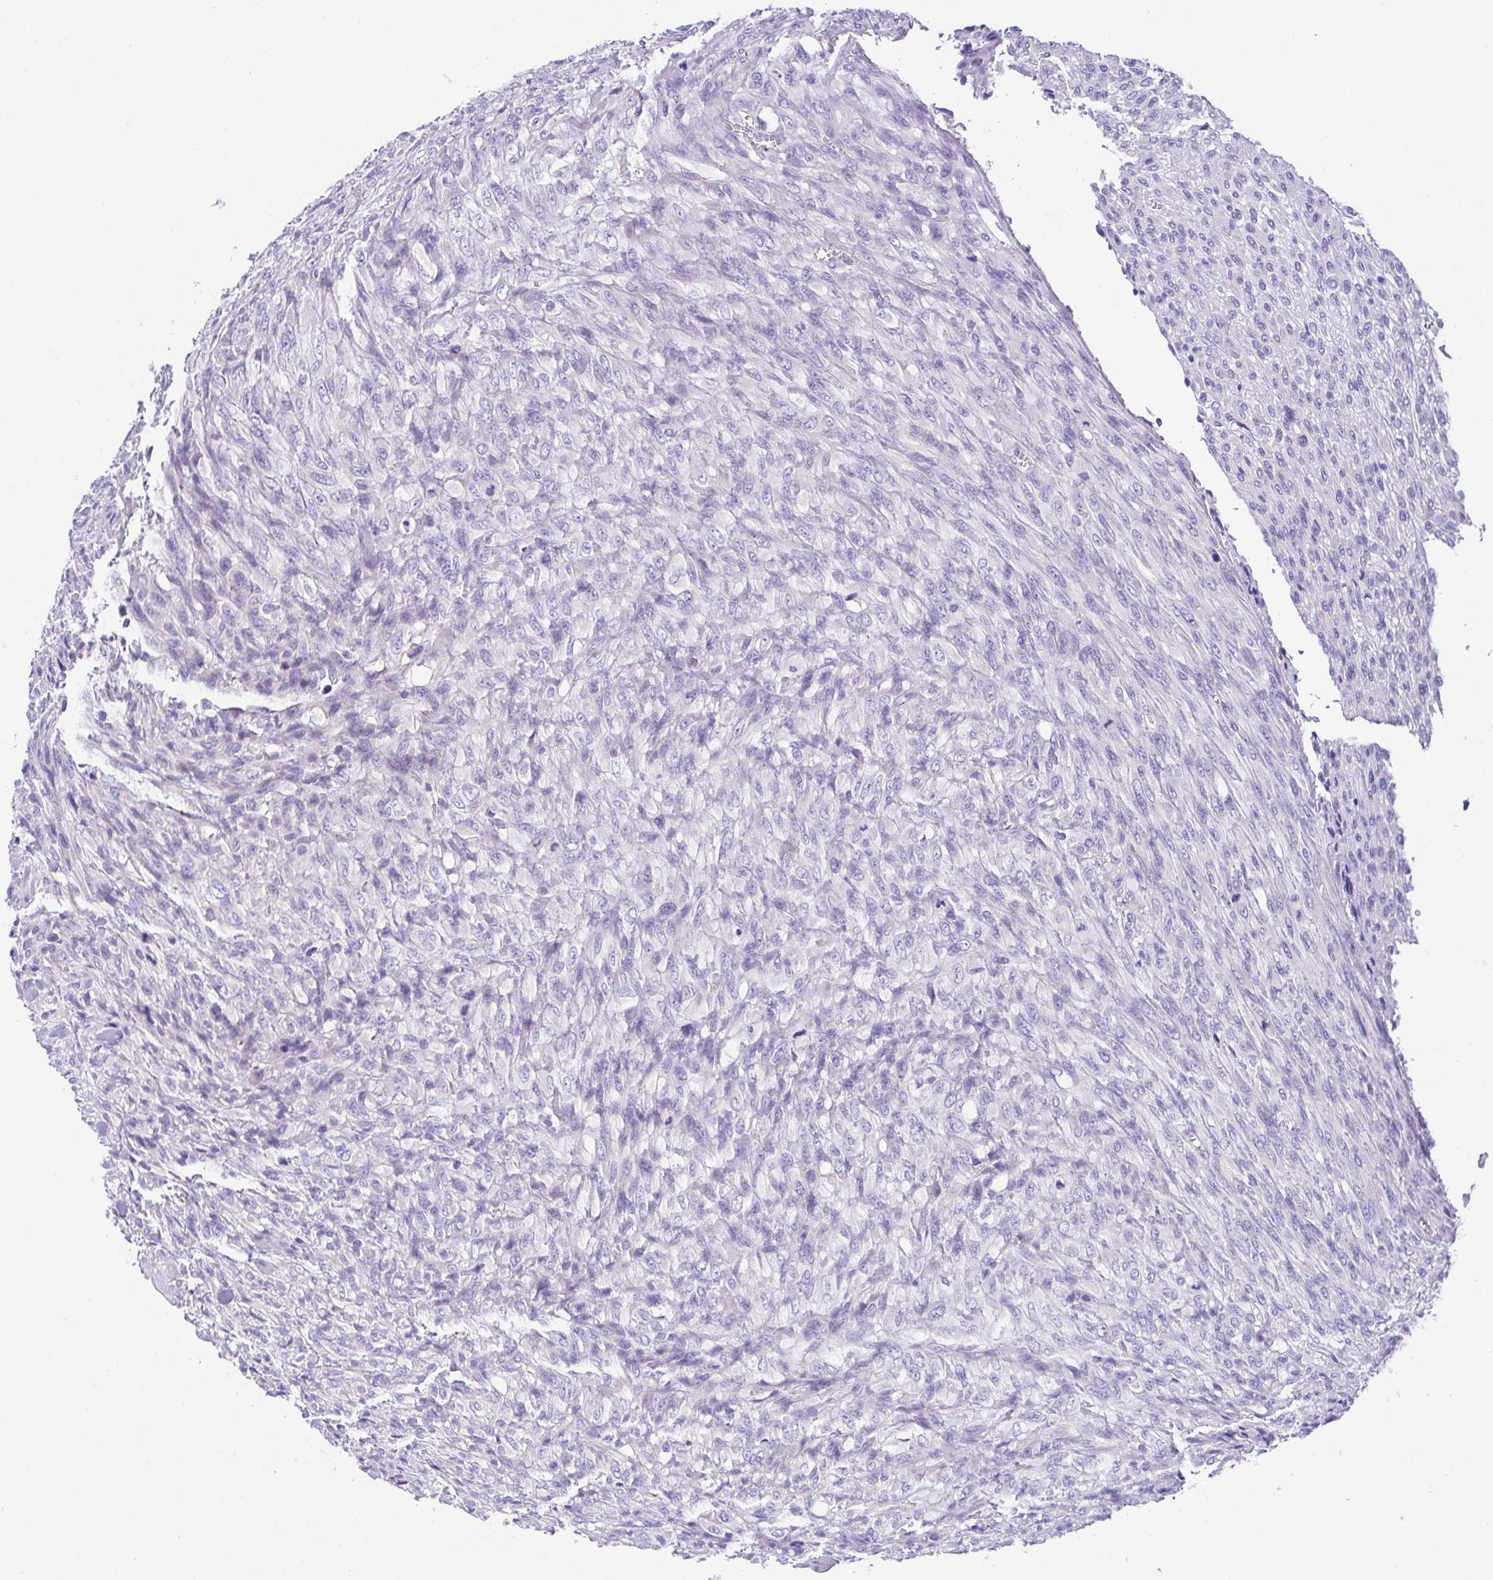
{"staining": {"intensity": "negative", "quantity": "none", "location": "none"}, "tissue": "renal cancer", "cell_type": "Tumor cells", "image_type": "cancer", "snomed": [{"axis": "morphology", "description": "Adenocarcinoma, NOS"}, {"axis": "topography", "description": "Kidney"}], "caption": "Protein analysis of renal adenocarcinoma displays no significant expression in tumor cells.", "gene": "LUZP4", "patient": {"sex": "male", "age": 58}}